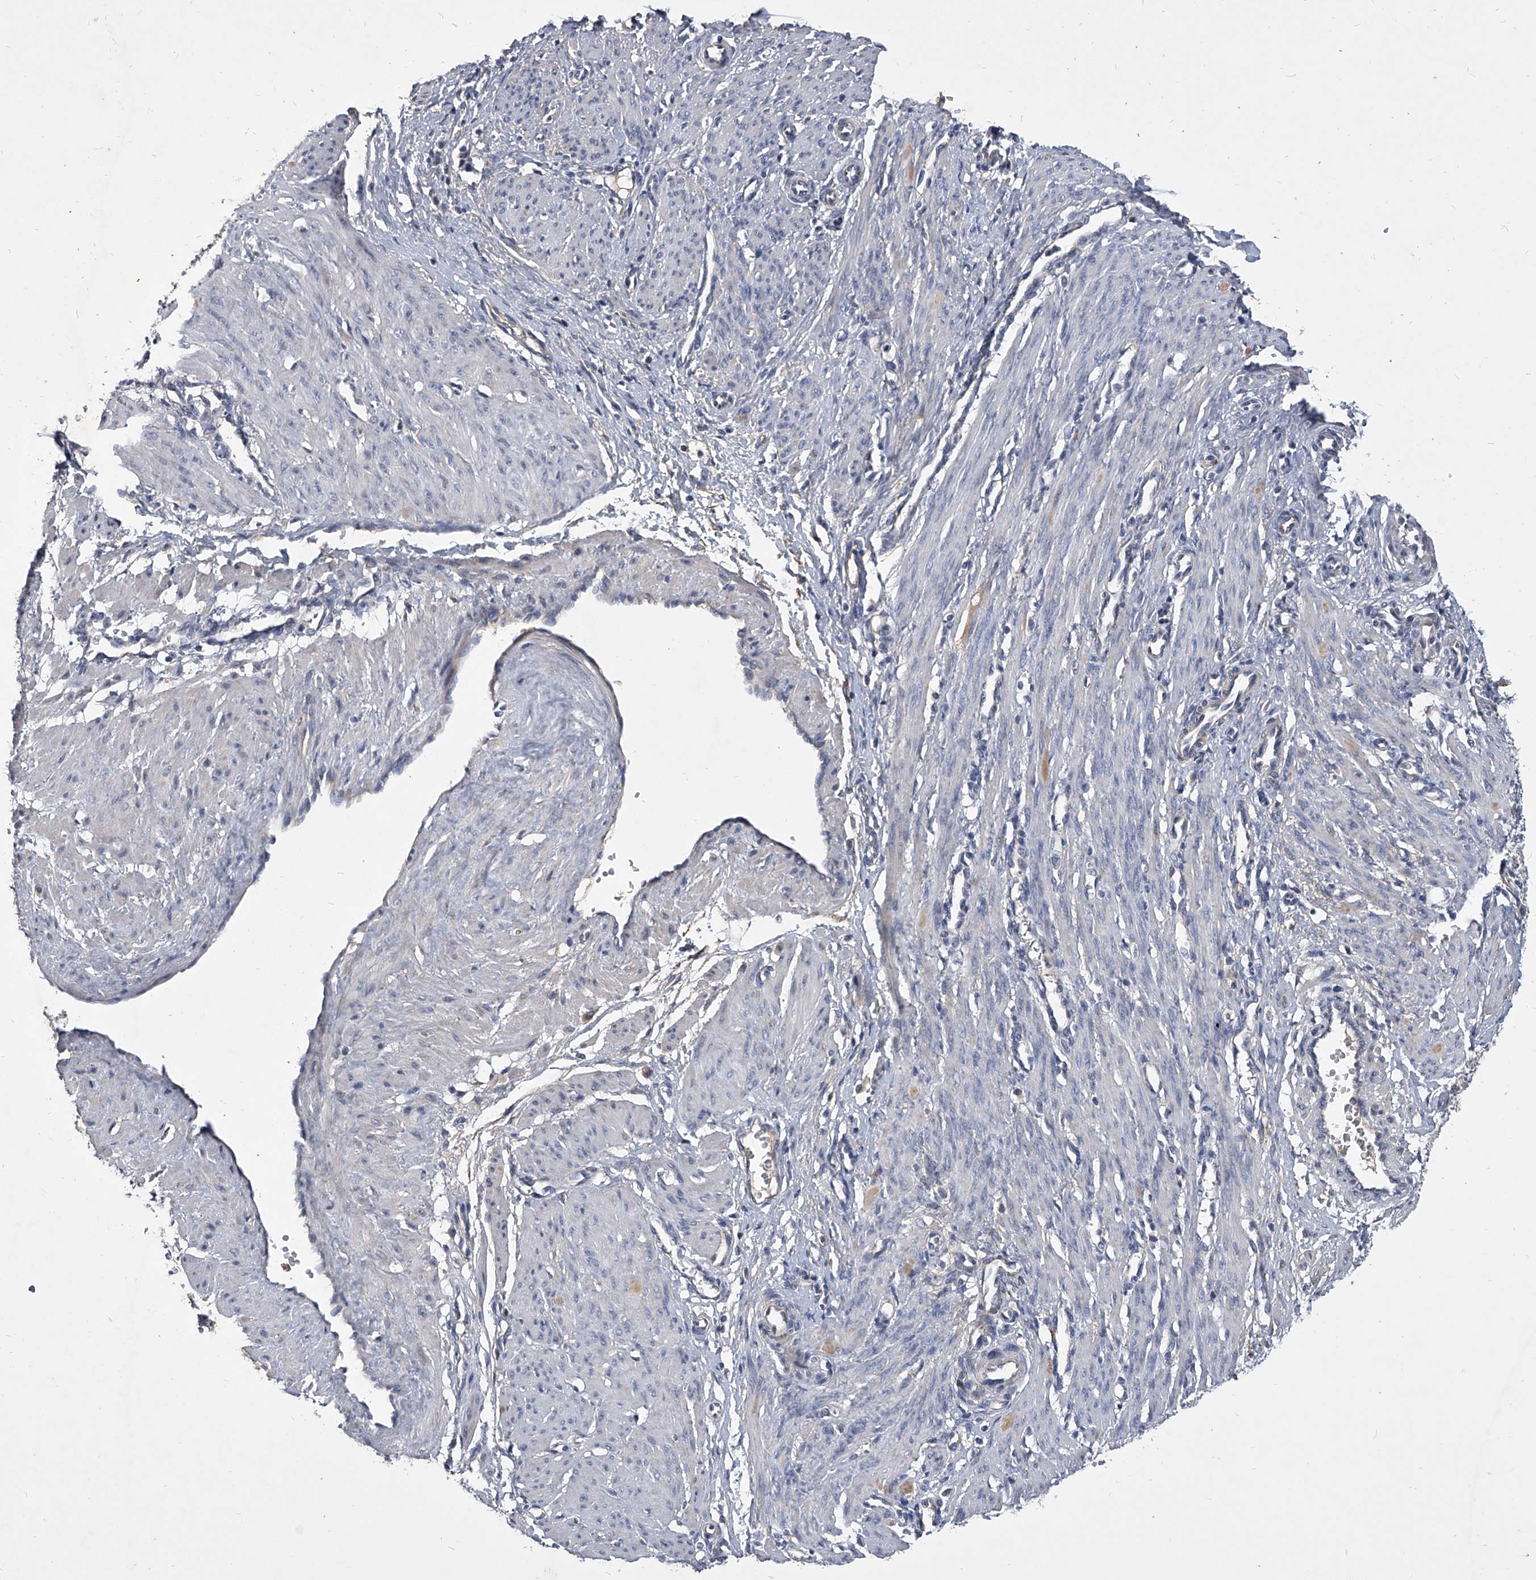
{"staining": {"intensity": "negative", "quantity": "none", "location": "none"}, "tissue": "smooth muscle", "cell_type": "Smooth muscle cells", "image_type": "normal", "snomed": [{"axis": "morphology", "description": "Normal tissue, NOS"}, {"axis": "topography", "description": "Endometrium"}], "caption": "Smooth muscle cells are negative for protein expression in benign human smooth muscle. (DAB (3,3'-diaminobenzidine) IHC visualized using brightfield microscopy, high magnification).", "gene": "CCR4", "patient": {"sex": "female", "age": 33}}